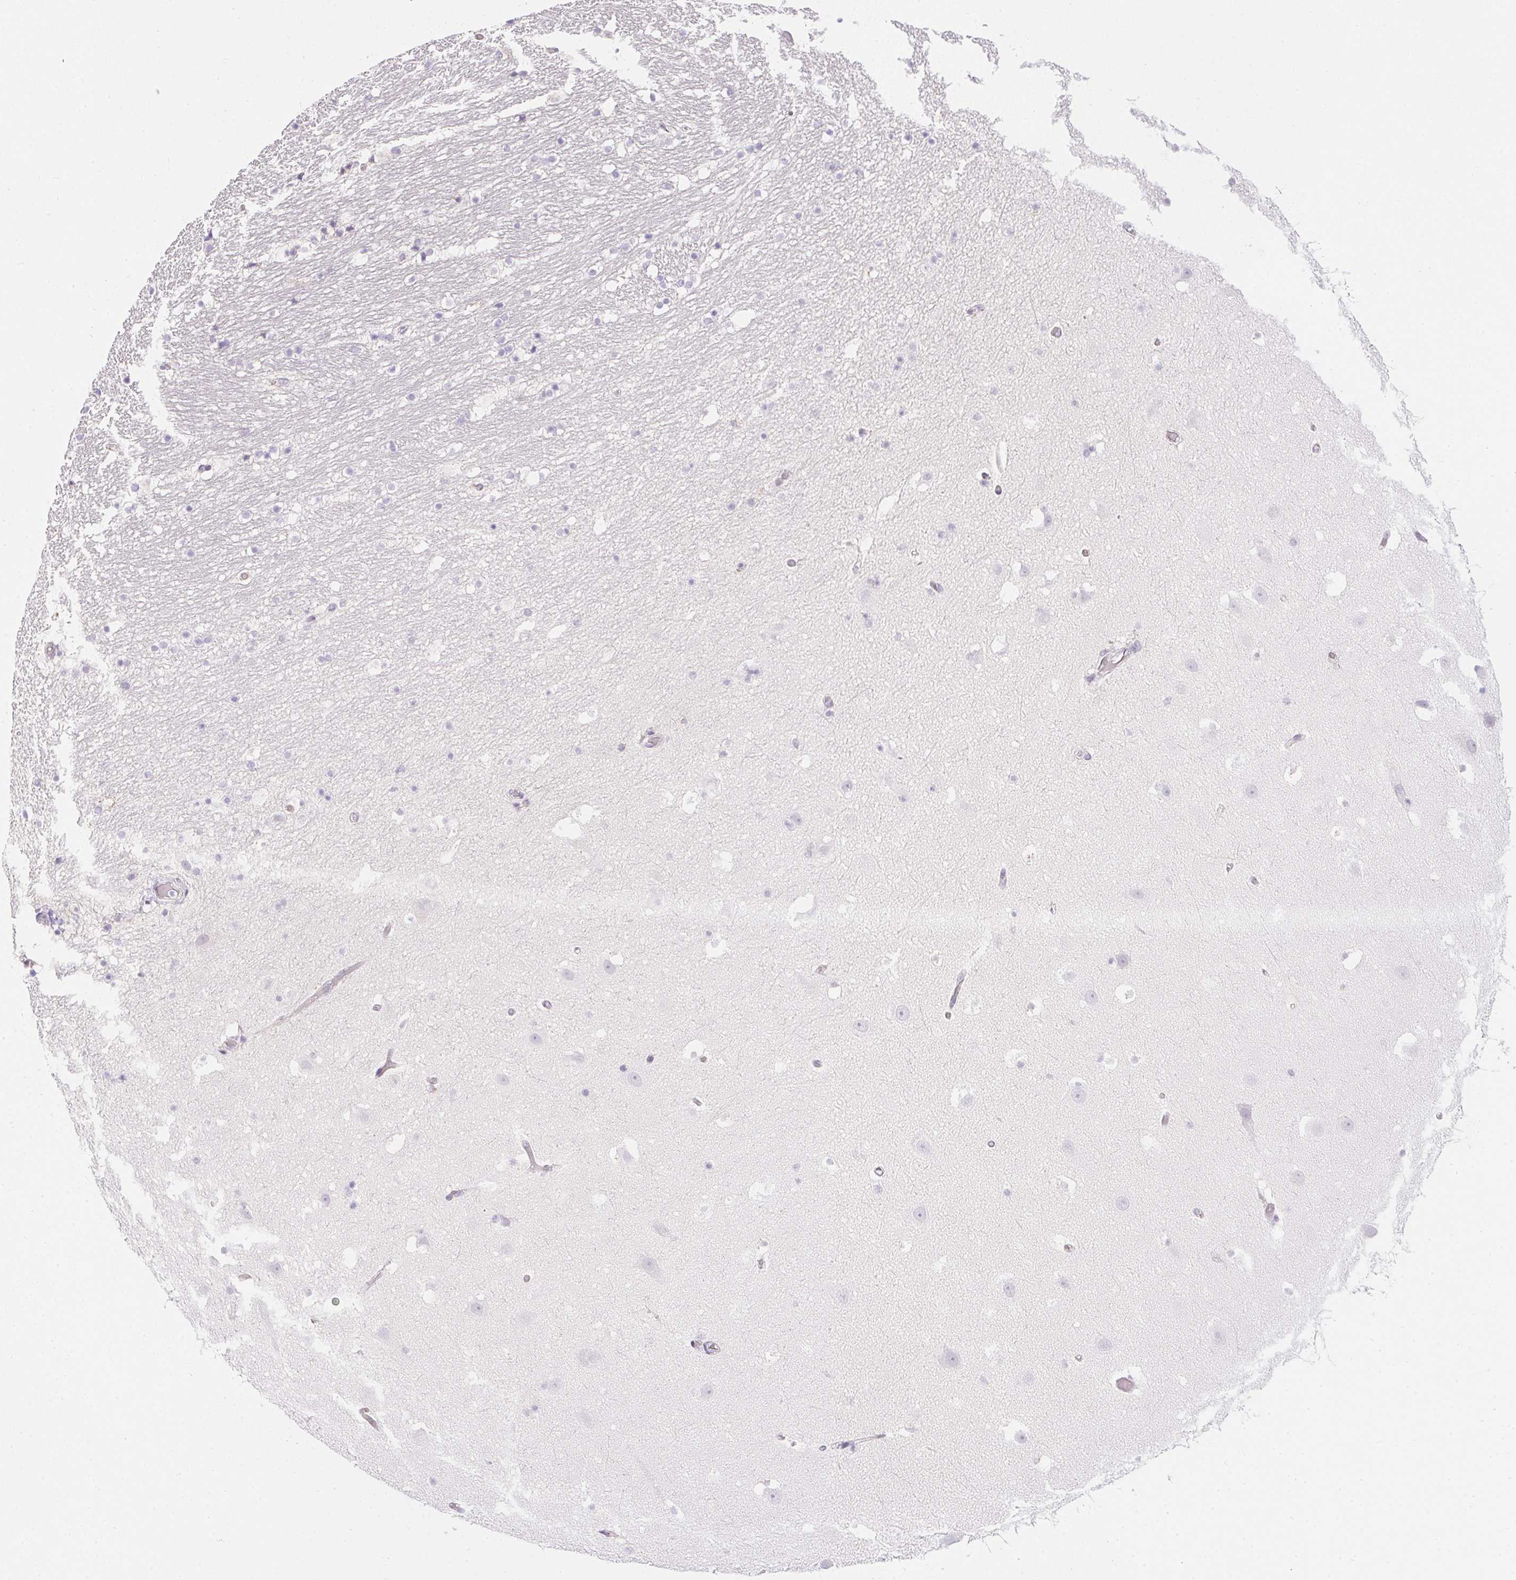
{"staining": {"intensity": "negative", "quantity": "none", "location": "none"}, "tissue": "hippocampus", "cell_type": "Glial cells", "image_type": "normal", "snomed": [{"axis": "morphology", "description": "Normal tissue, NOS"}, {"axis": "topography", "description": "Hippocampus"}], "caption": "Glial cells are negative for protein expression in benign human hippocampus. (Brightfield microscopy of DAB immunohistochemistry (IHC) at high magnification).", "gene": "PRL", "patient": {"sex": "male", "age": 26}}